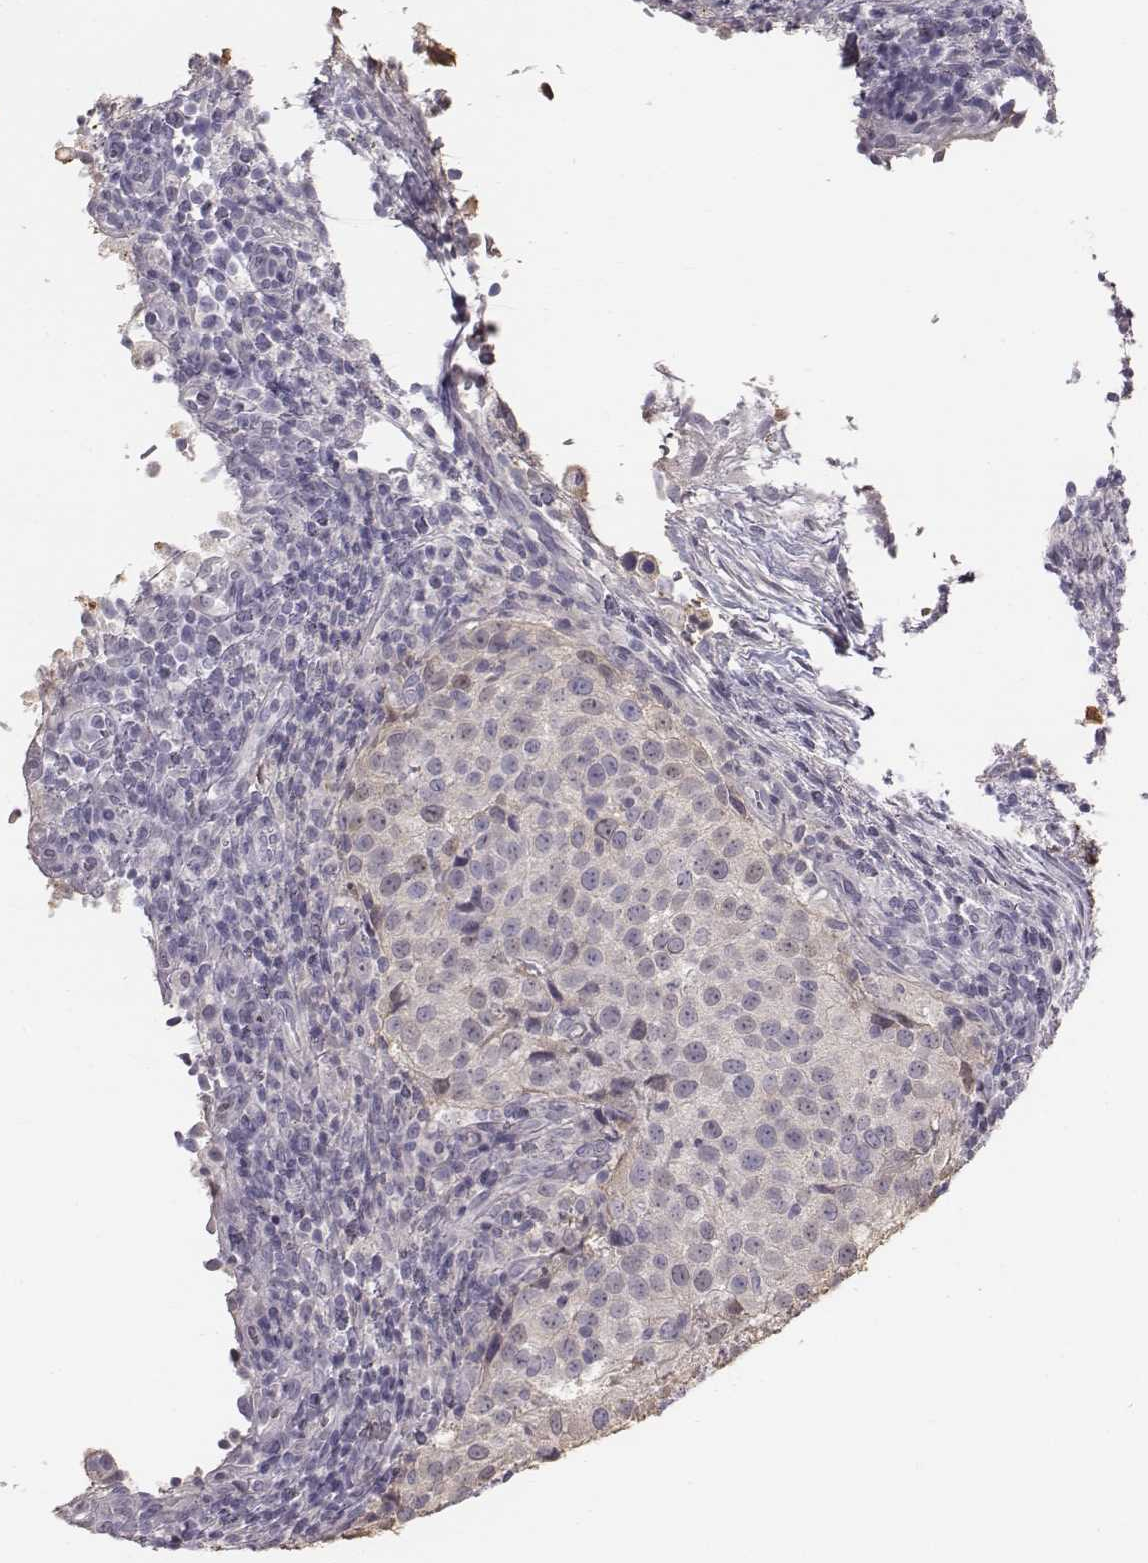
{"staining": {"intensity": "negative", "quantity": "none", "location": "none"}, "tissue": "urothelial cancer", "cell_type": "Tumor cells", "image_type": "cancer", "snomed": [{"axis": "morphology", "description": "Urothelial carcinoma, High grade"}, {"axis": "topography", "description": "Urinary bladder"}], "caption": "Protein analysis of urothelial cancer displays no significant staining in tumor cells. (DAB immunohistochemistry with hematoxylin counter stain).", "gene": "C6orf58", "patient": {"sex": "female", "age": 78}}